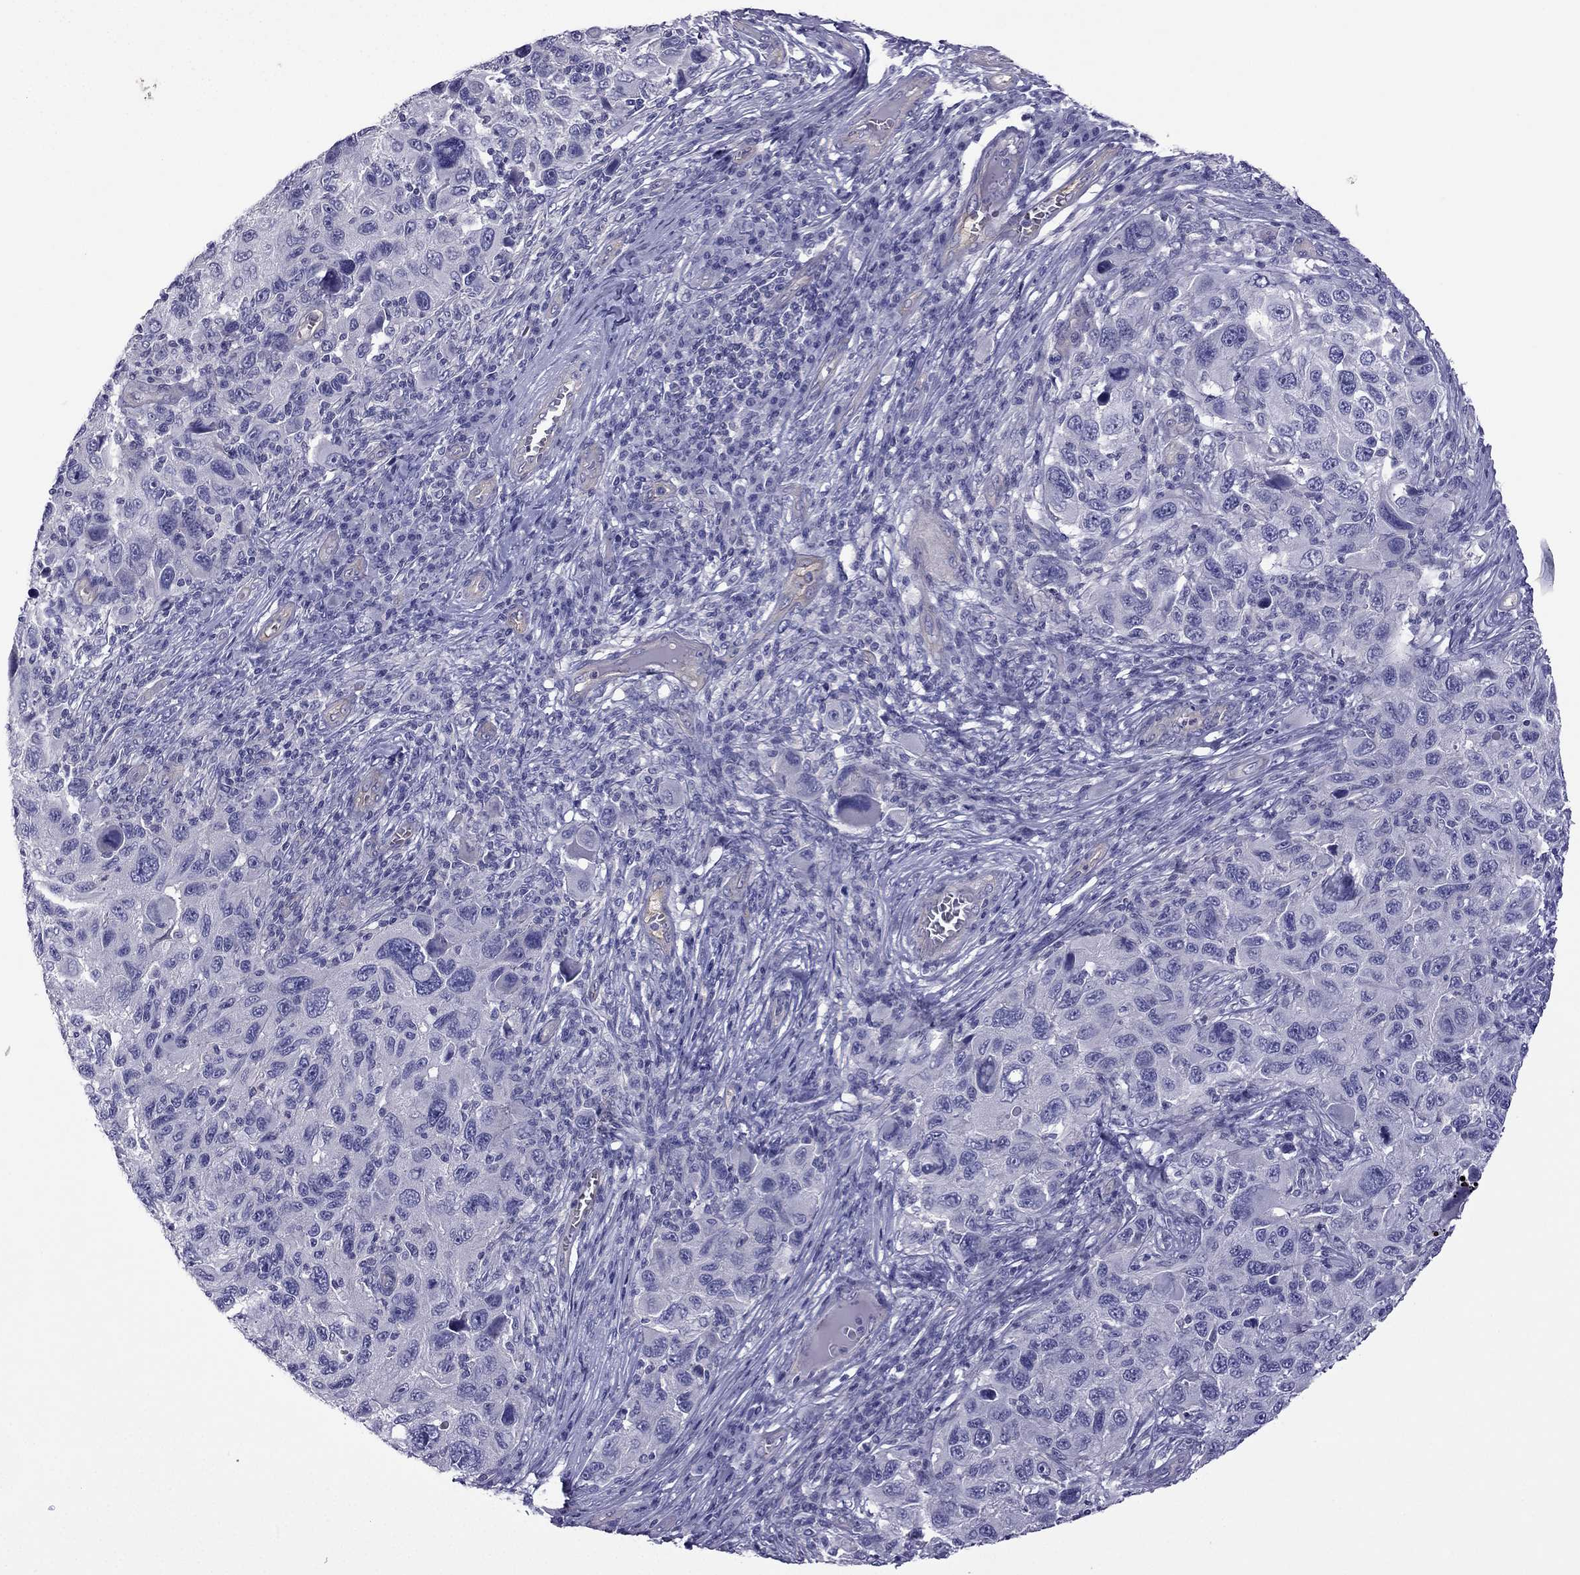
{"staining": {"intensity": "negative", "quantity": "none", "location": "none"}, "tissue": "melanoma", "cell_type": "Tumor cells", "image_type": "cancer", "snomed": [{"axis": "morphology", "description": "Malignant melanoma, NOS"}, {"axis": "topography", "description": "Skin"}], "caption": "Protein analysis of malignant melanoma shows no significant staining in tumor cells.", "gene": "GJA8", "patient": {"sex": "male", "age": 53}}